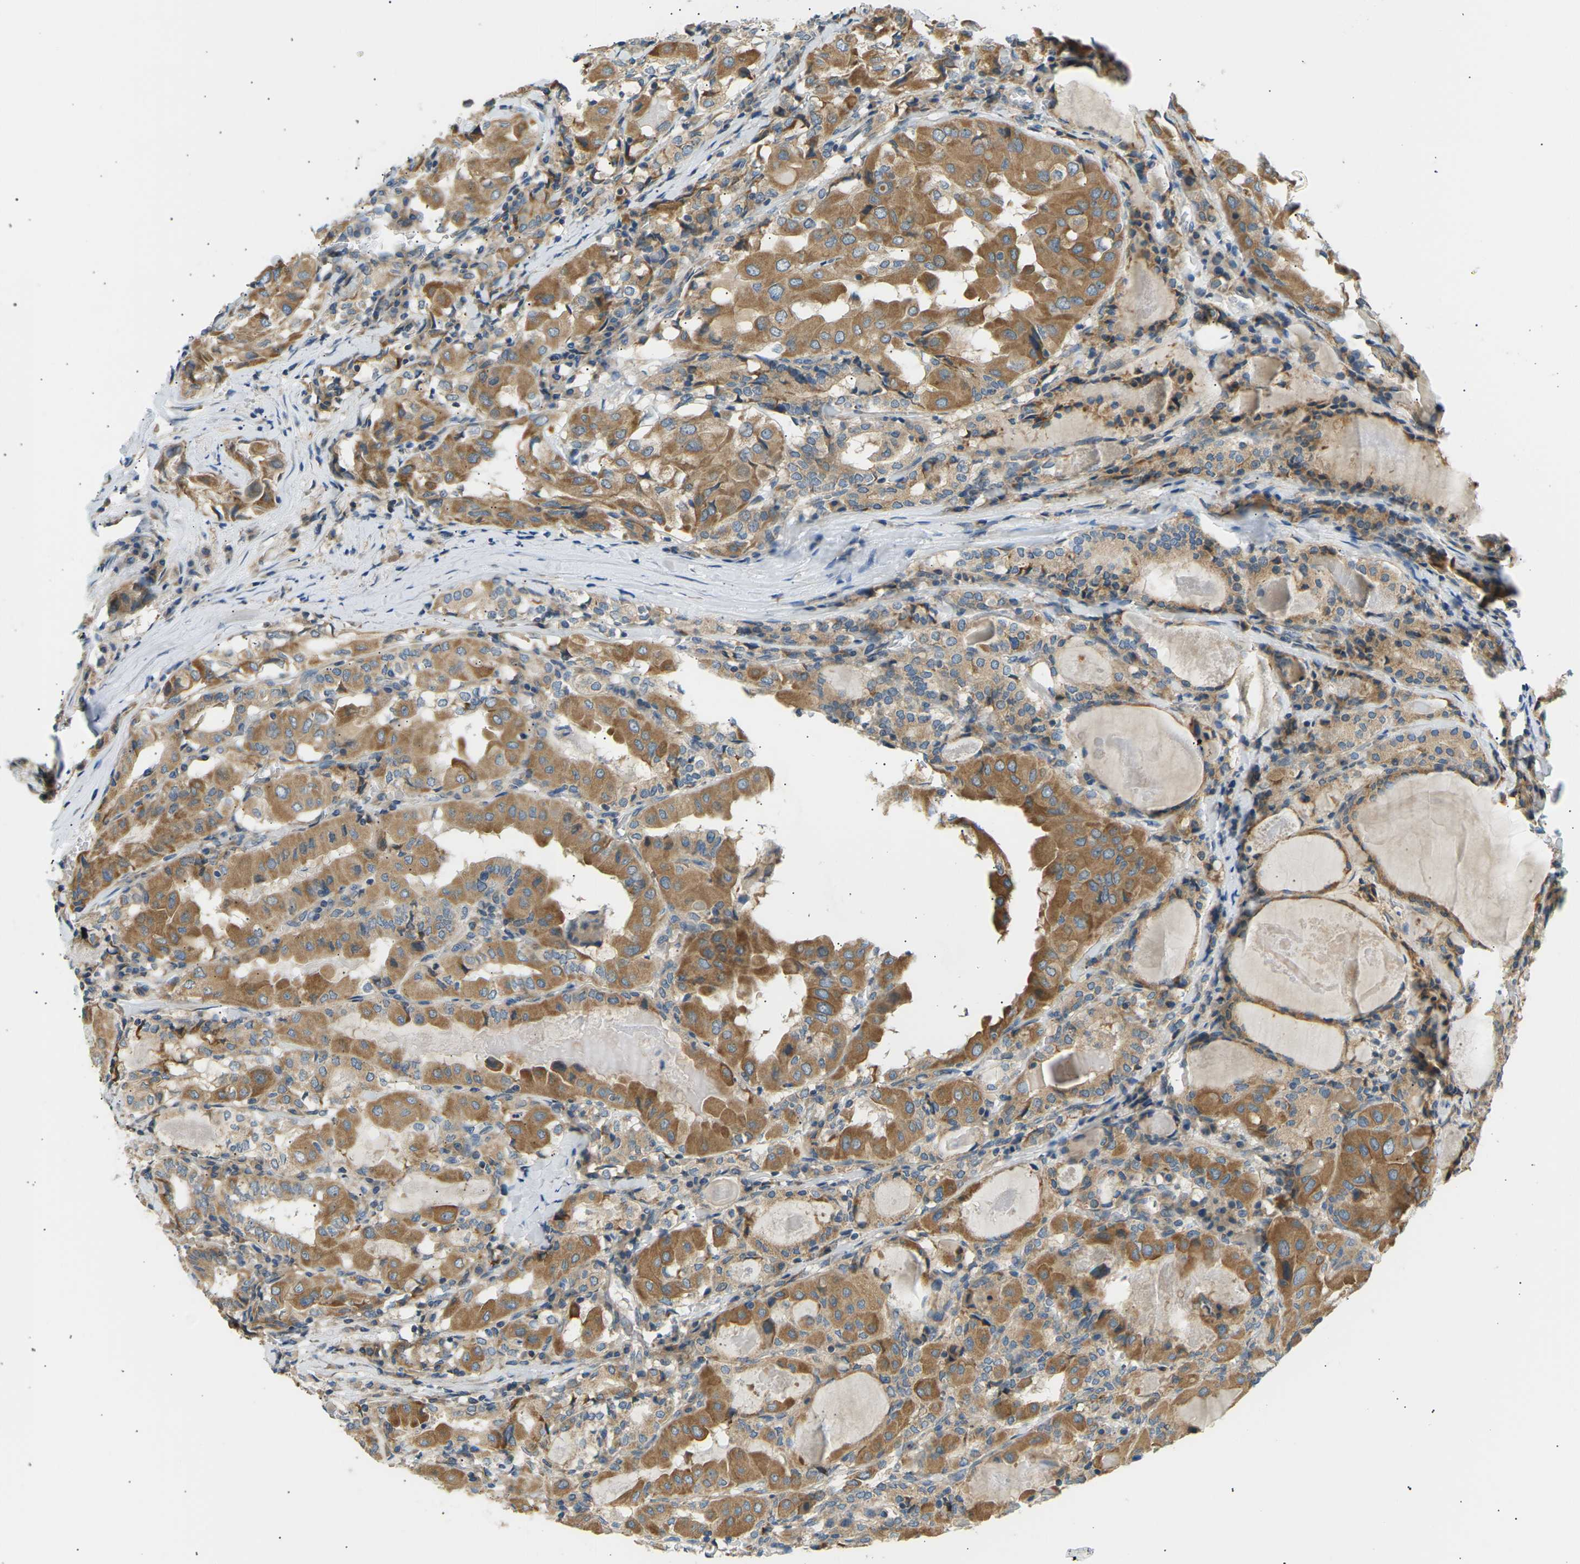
{"staining": {"intensity": "moderate", "quantity": ">75%", "location": "cytoplasmic/membranous"}, "tissue": "thyroid cancer", "cell_type": "Tumor cells", "image_type": "cancer", "snomed": [{"axis": "morphology", "description": "Papillary adenocarcinoma, NOS"}, {"axis": "topography", "description": "Thyroid gland"}], "caption": "The photomicrograph exhibits a brown stain indicating the presence of a protein in the cytoplasmic/membranous of tumor cells in thyroid cancer.", "gene": "TBC1D8", "patient": {"sex": "female", "age": 42}}